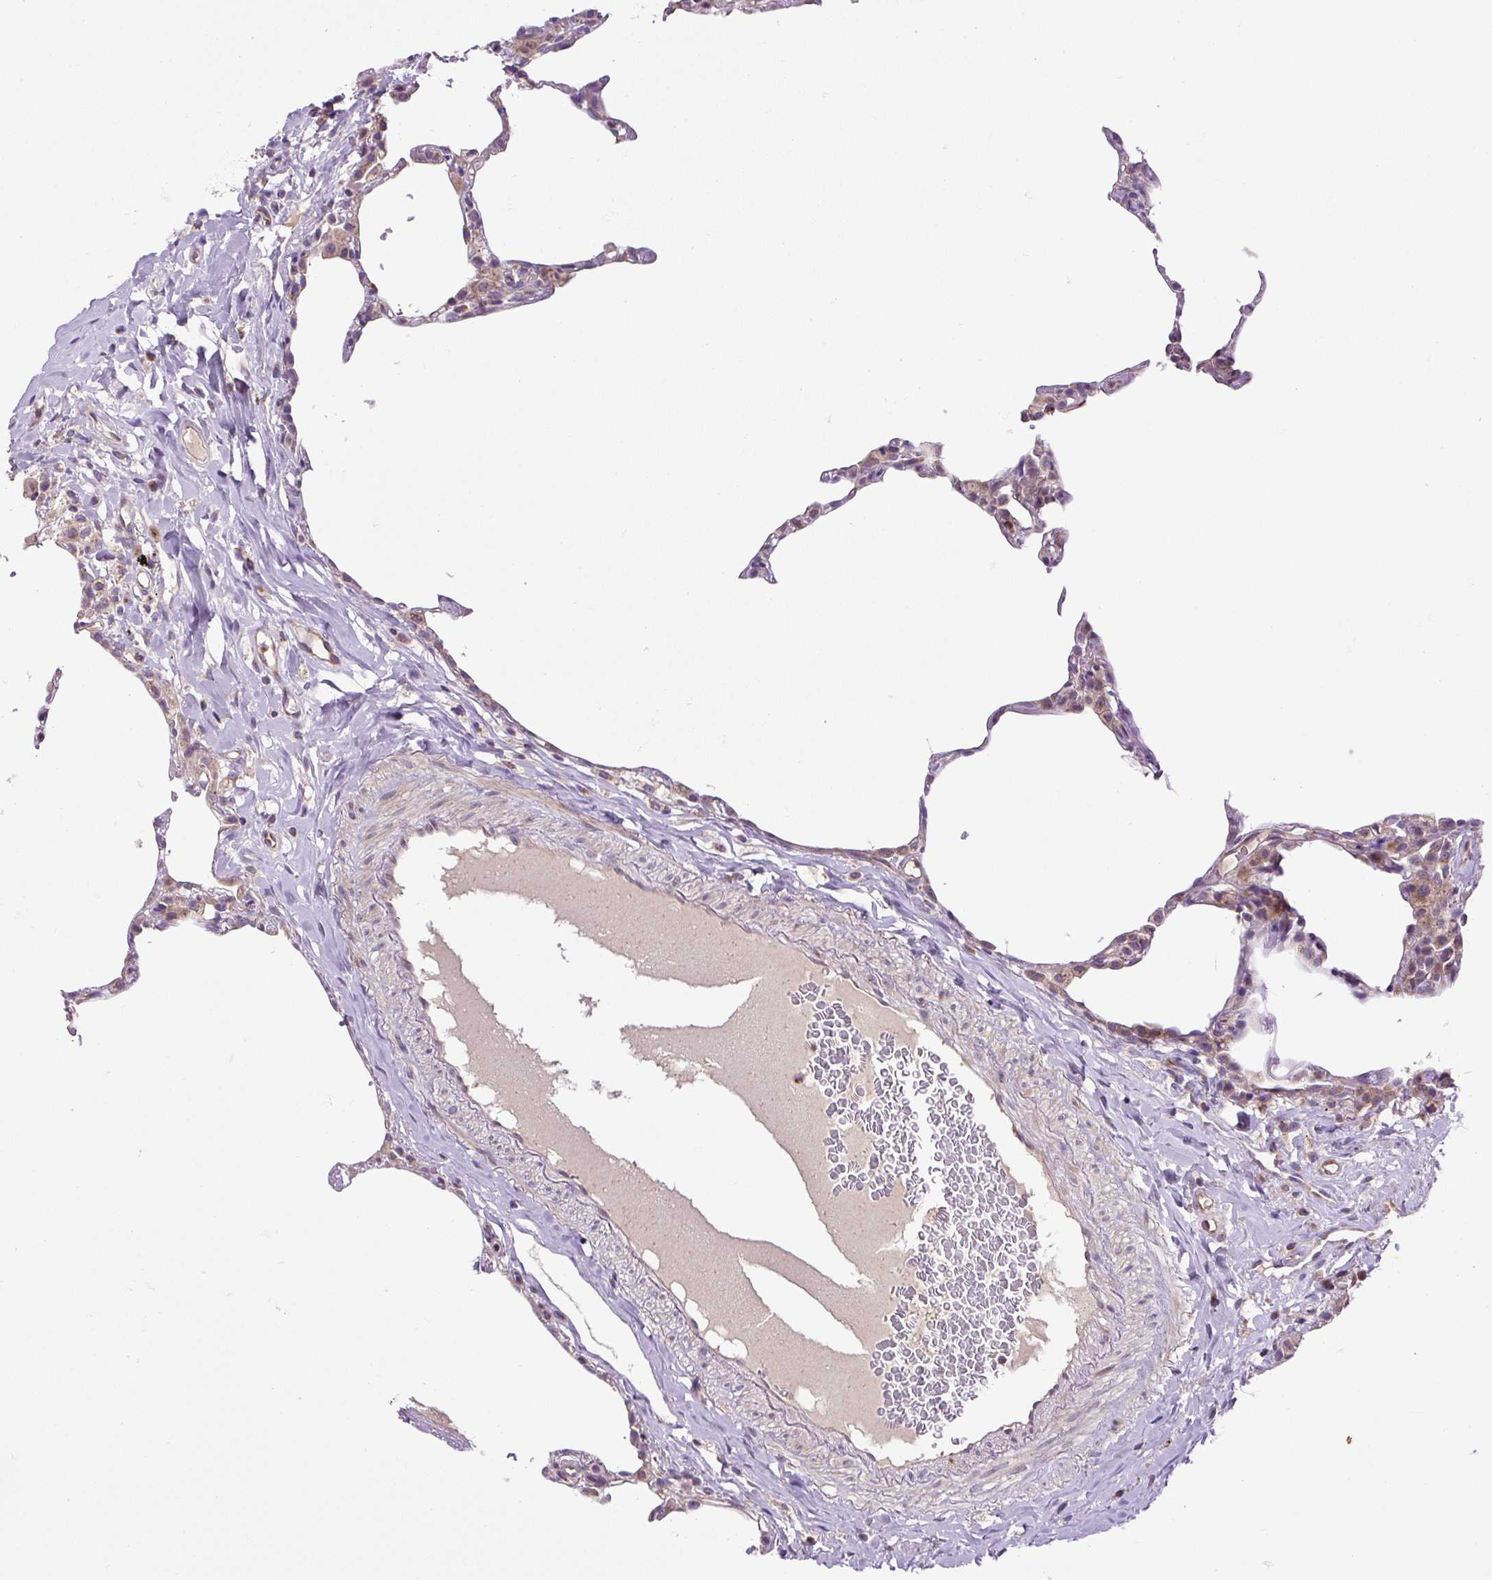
{"staining": {"intensity": "moderate", "quantity": "25%-75%", "location": "cytoplasmic/membranous"}, "tissue": "lung", "cell_type": "Alveolar cells", "image_type": "normal", "snomed": [{"axis": "morphology", "description": "Normal tissue, NOS"}, {"axis": "topography", "description": "Lung"}], "caption": "Human lung stained with a brown dye exhibits moderate cytoplasmic/membranous positive staining in approximately 25%-75% of alveolar cells.", "gene": "ZNF547", "patient": {"sex": "female", "age": 57}}